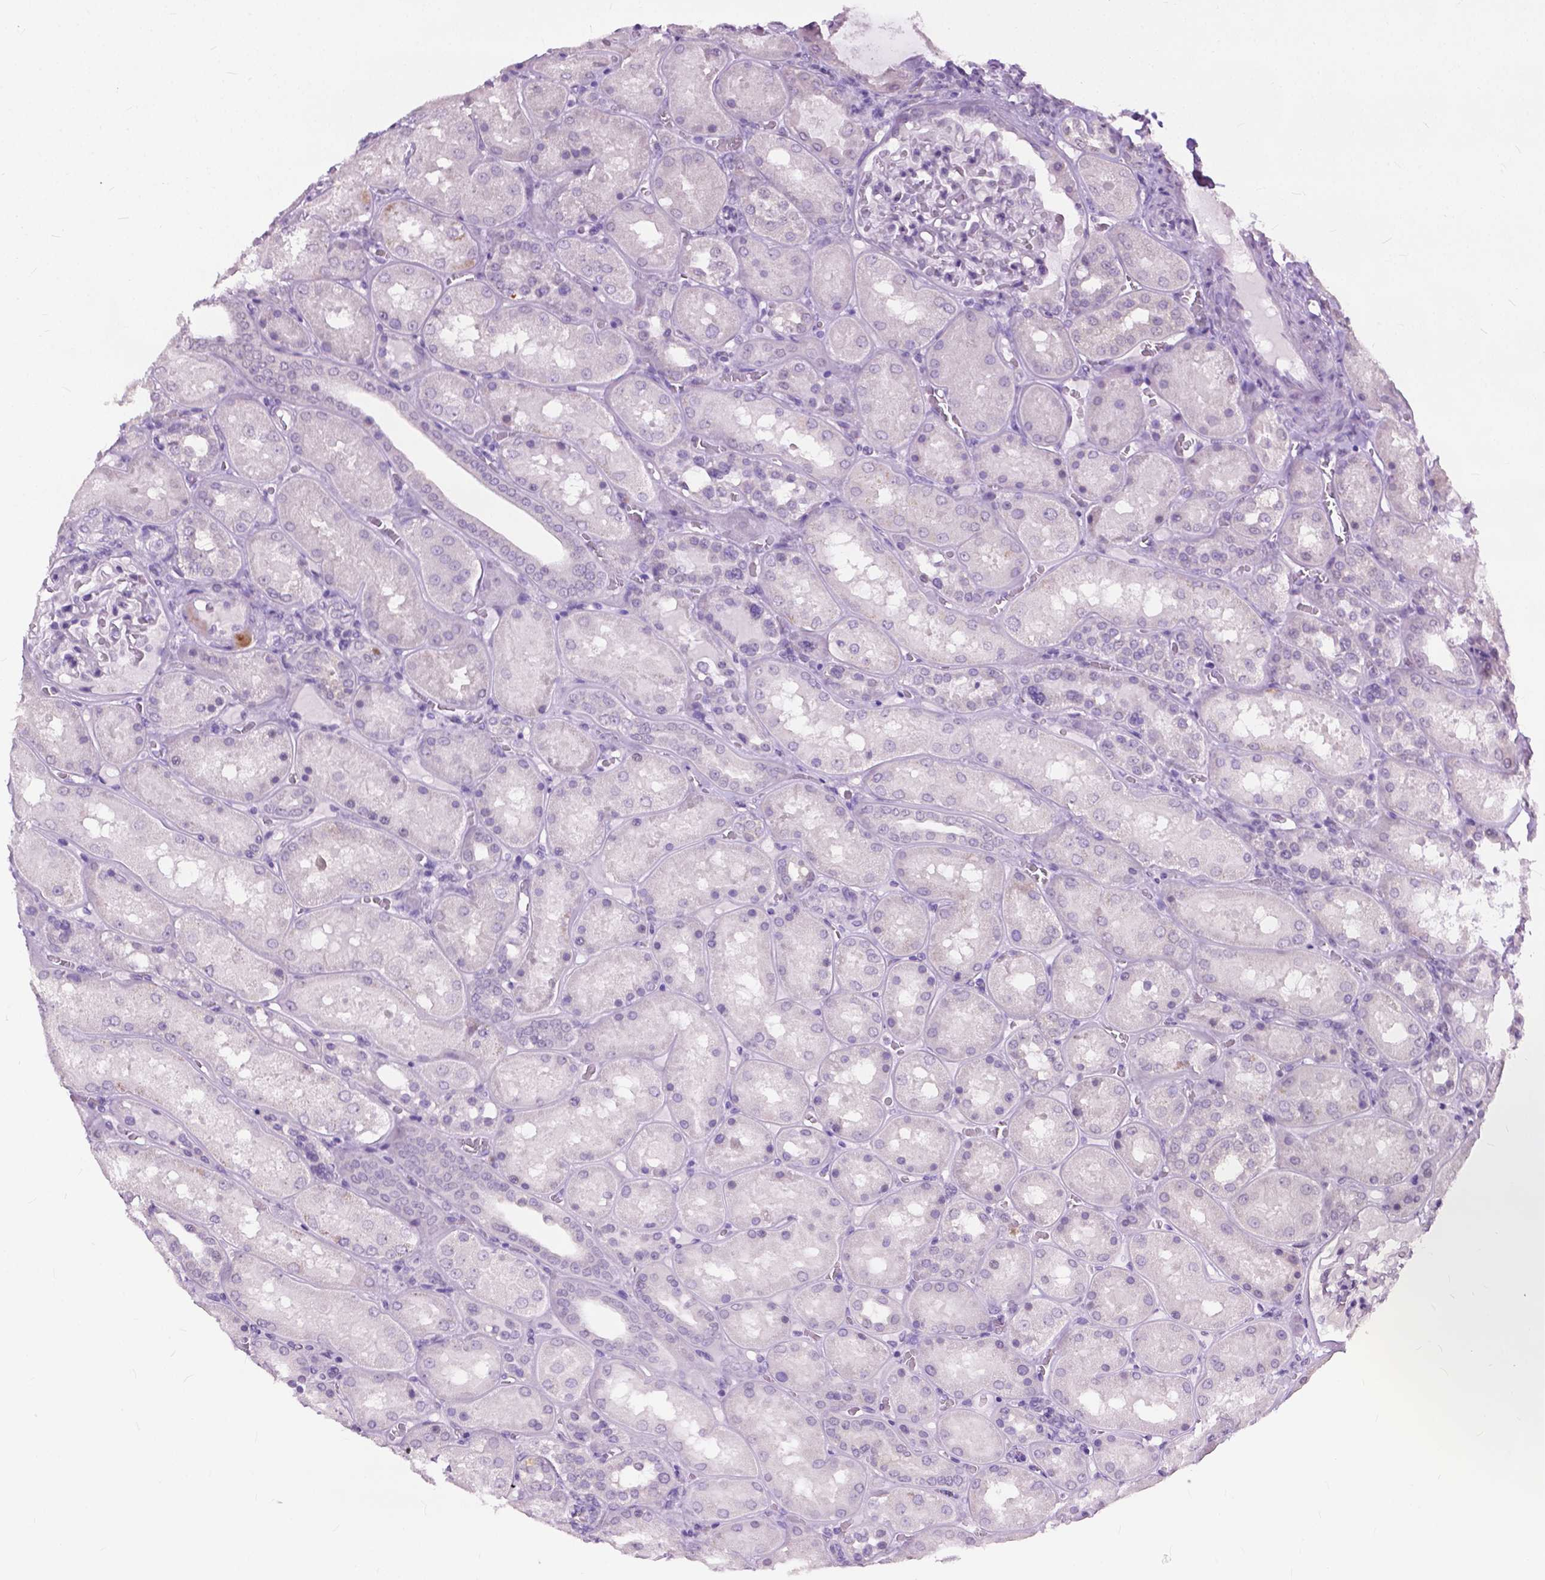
{"staining": {"intensity": "negative", "quantity": "none", "location": "none"}, "tissue": "kidney", "cell_type": "Cells in glomeruli", "image_type": "normal", "snomed": [{"axis": "morphology", "description": "Normal tissue, NOS"}, {"axis": "topography", "description": "Kidney"}], "caption": "A high-resolution image shows immunohistochemistry staining of normal kidney, which displays no significant expression in cells in glomeruli. (DAB (3,3'-diaminobenzidine) immunohistochemistry visualized using brightfield microscopy, high magnification).", "gene": "GPR37L1", "patient": {"sex": "male", "age": 73}}